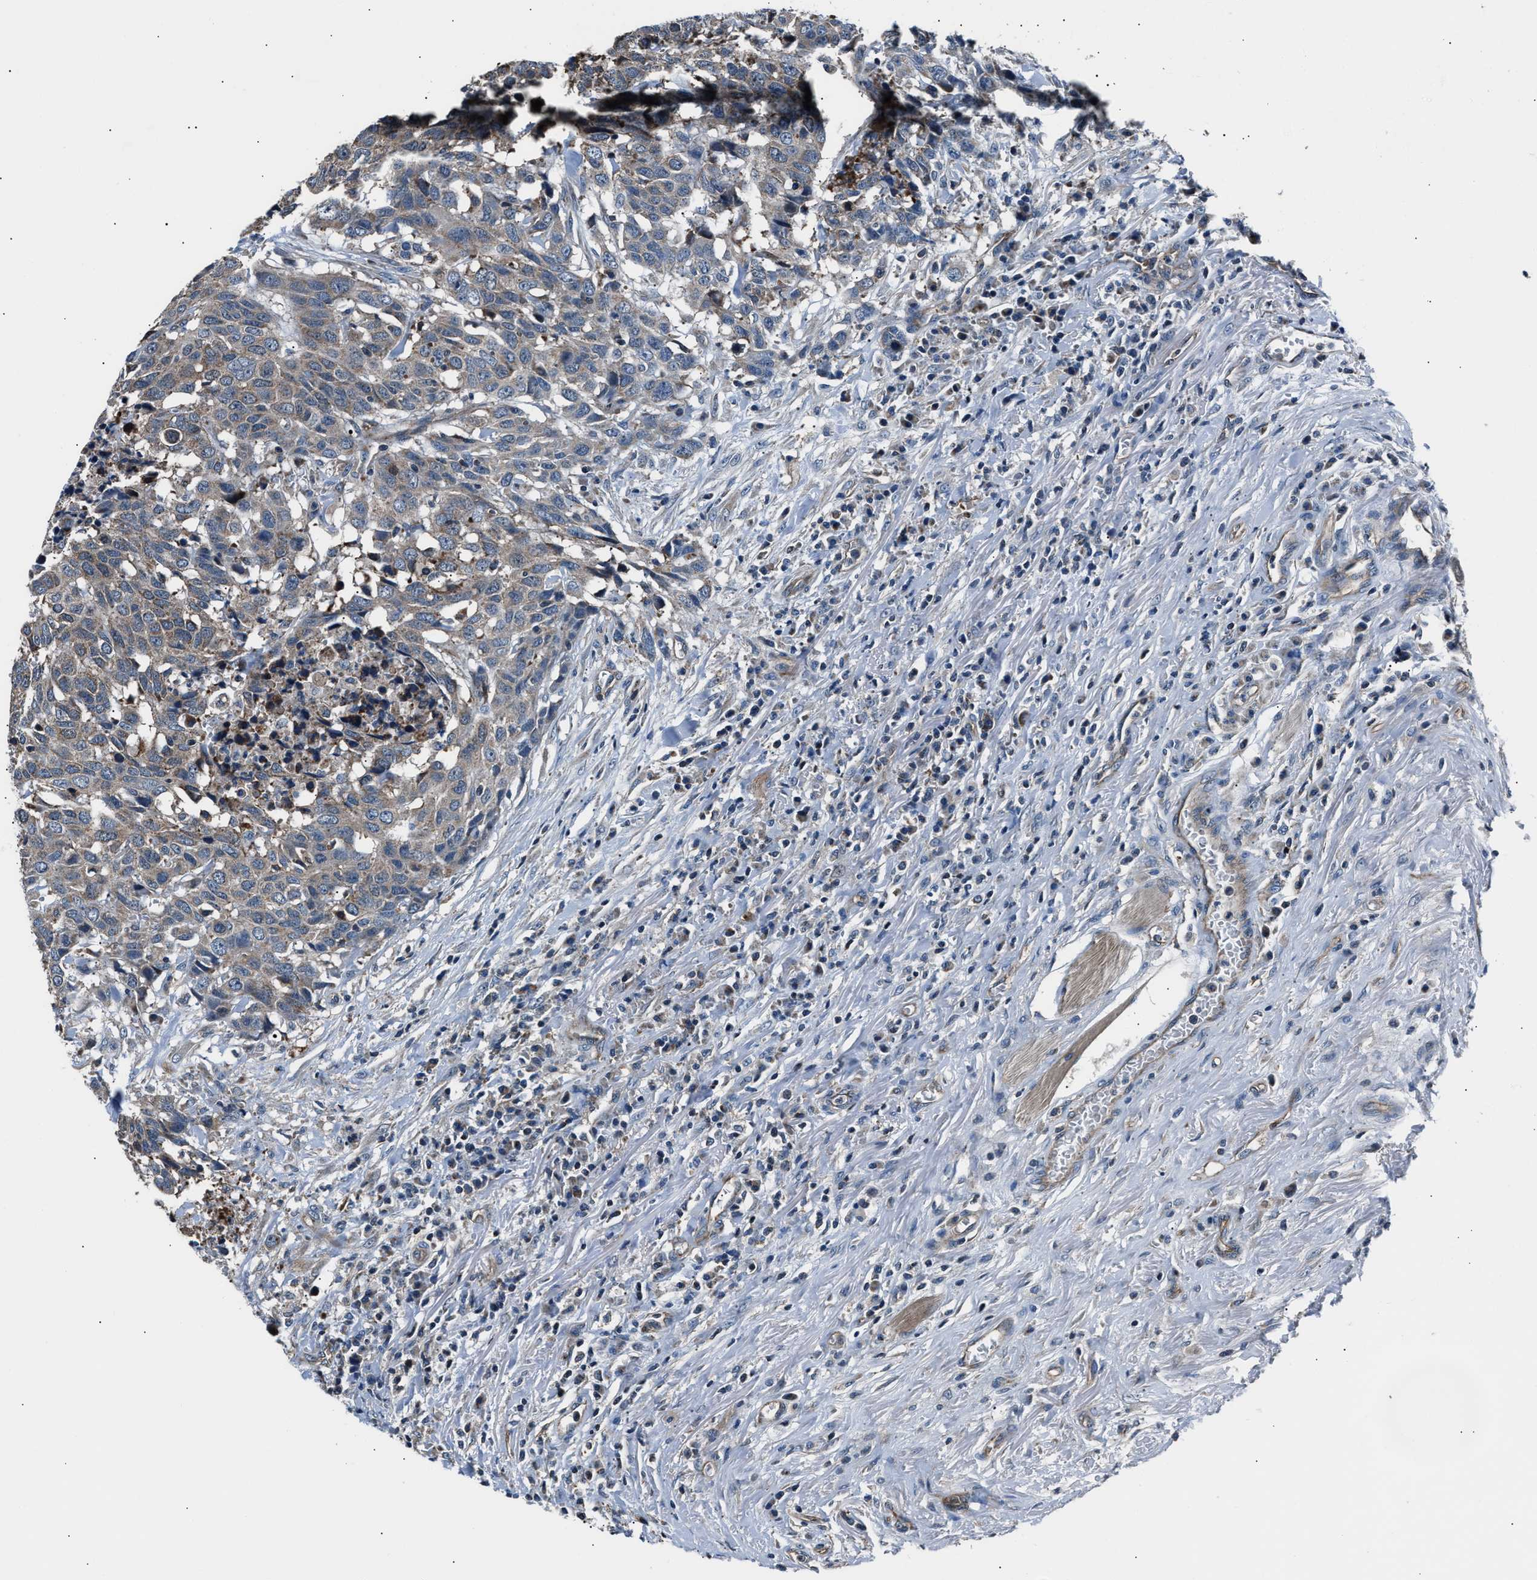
{"staining": {"intensity": "weak", "quantity": "<25%", "location": "cytoplasmic/membranous"}, "tissue": "head and neck cancer", "cell_type": "Tumor cells", "image_type": "cancer", "snomed": [{"axis": "morphology", "description": "Squamous cell carcinoma, NOS"}, {"axis": "topography", "description": "Head-Neck"}], "caption": "This is an immunohistochemistry (IHC) photomicrograph of human squamous cell carcinoma (head and neck). There is no staining in tumor cells.", "gene": "GGCT", "patient": {"sex": "male", "age": 66}}